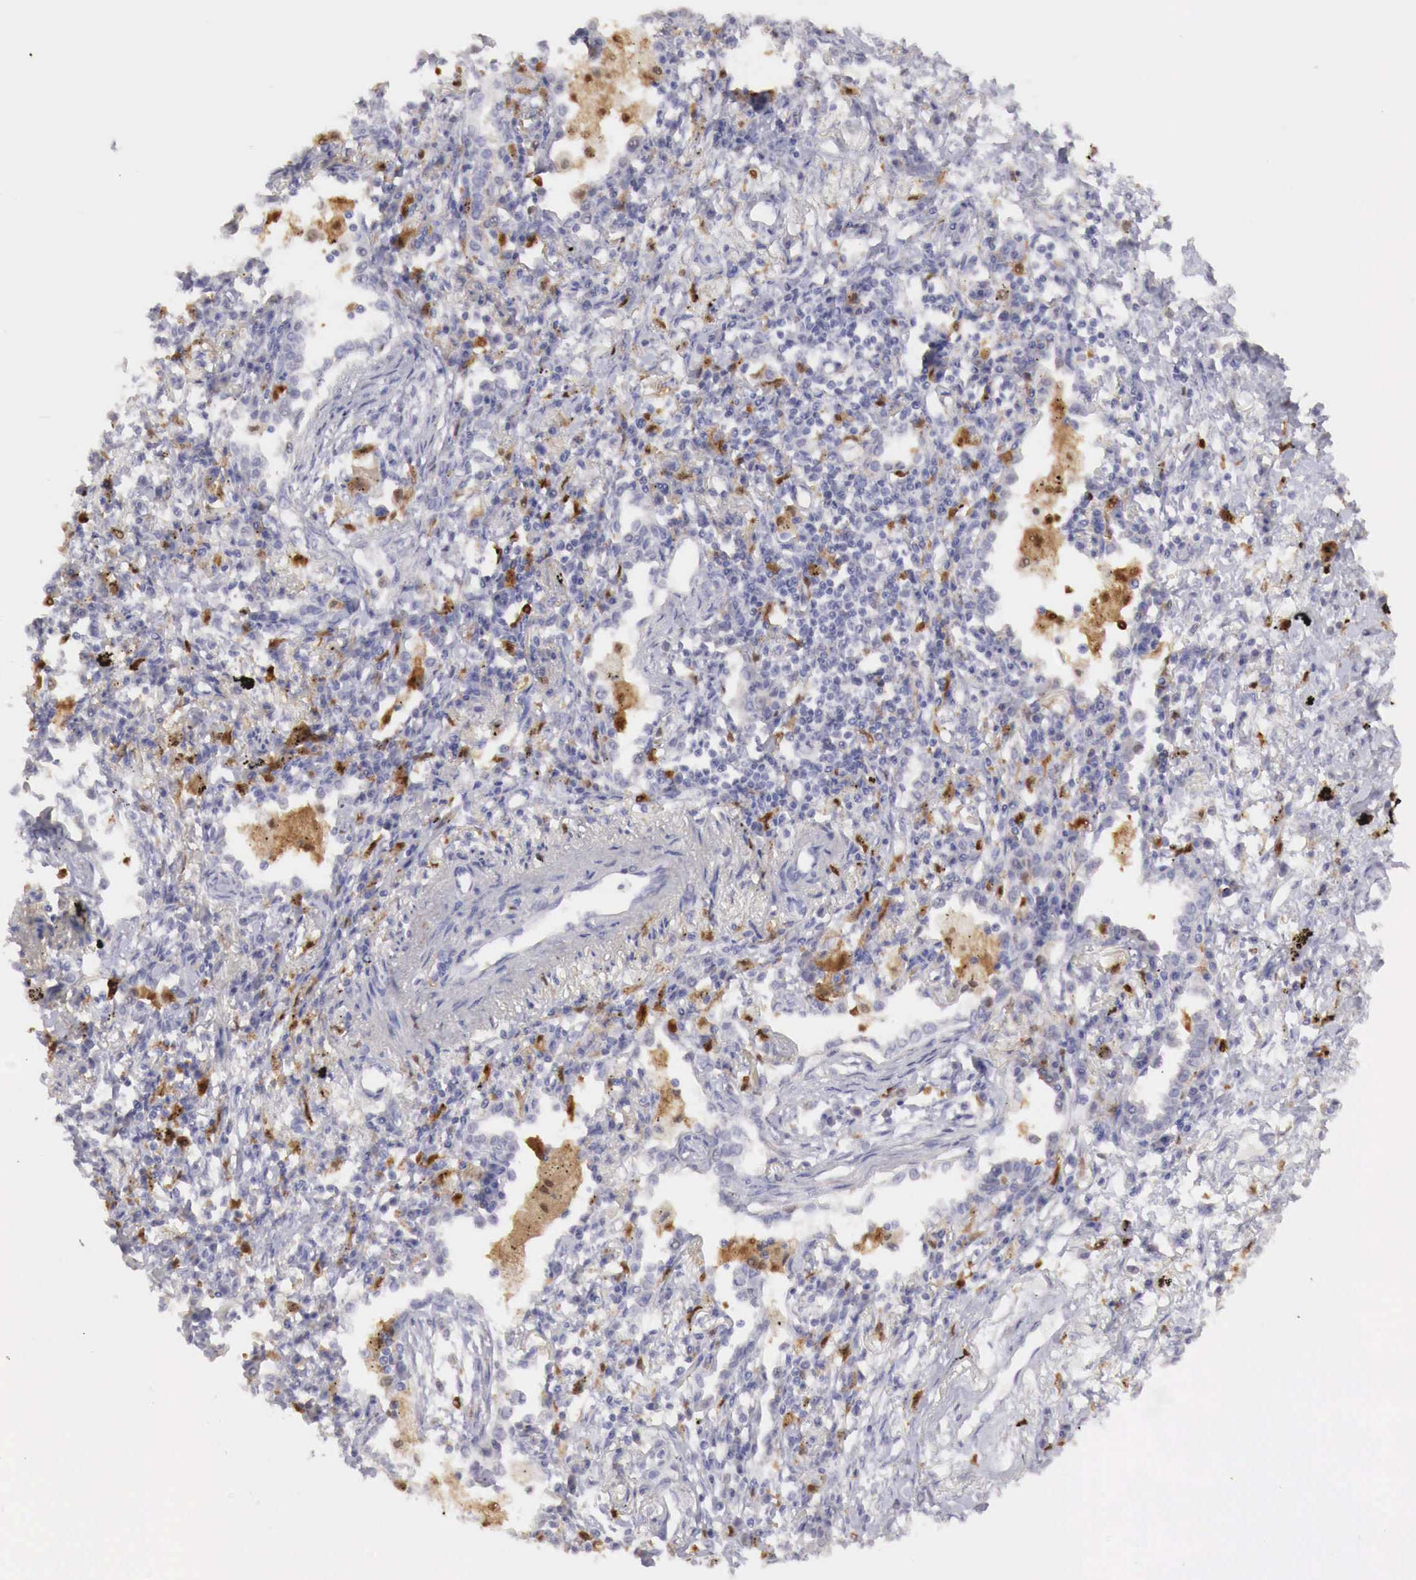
{"staining": {"intensity": "moderate", "quantity": "<25%", "location": "cytoplasmic/membranous"}, "tissue": "lung cancer", "cell_type": "Tumor cells", "image_type": "cancer", "snomed": [{"axis": "morphology", "description": "Adenocarcinoma, NOS"}, {"axis": "topography", "description": "Lung"}], "caption": "Tumor cells display moderate cytoplasmic/membranous expression in about <25% of cells in adenocarcinoma (lung).", "gene": "RENBP", "patient": {"sex": "male", "age": 60}}